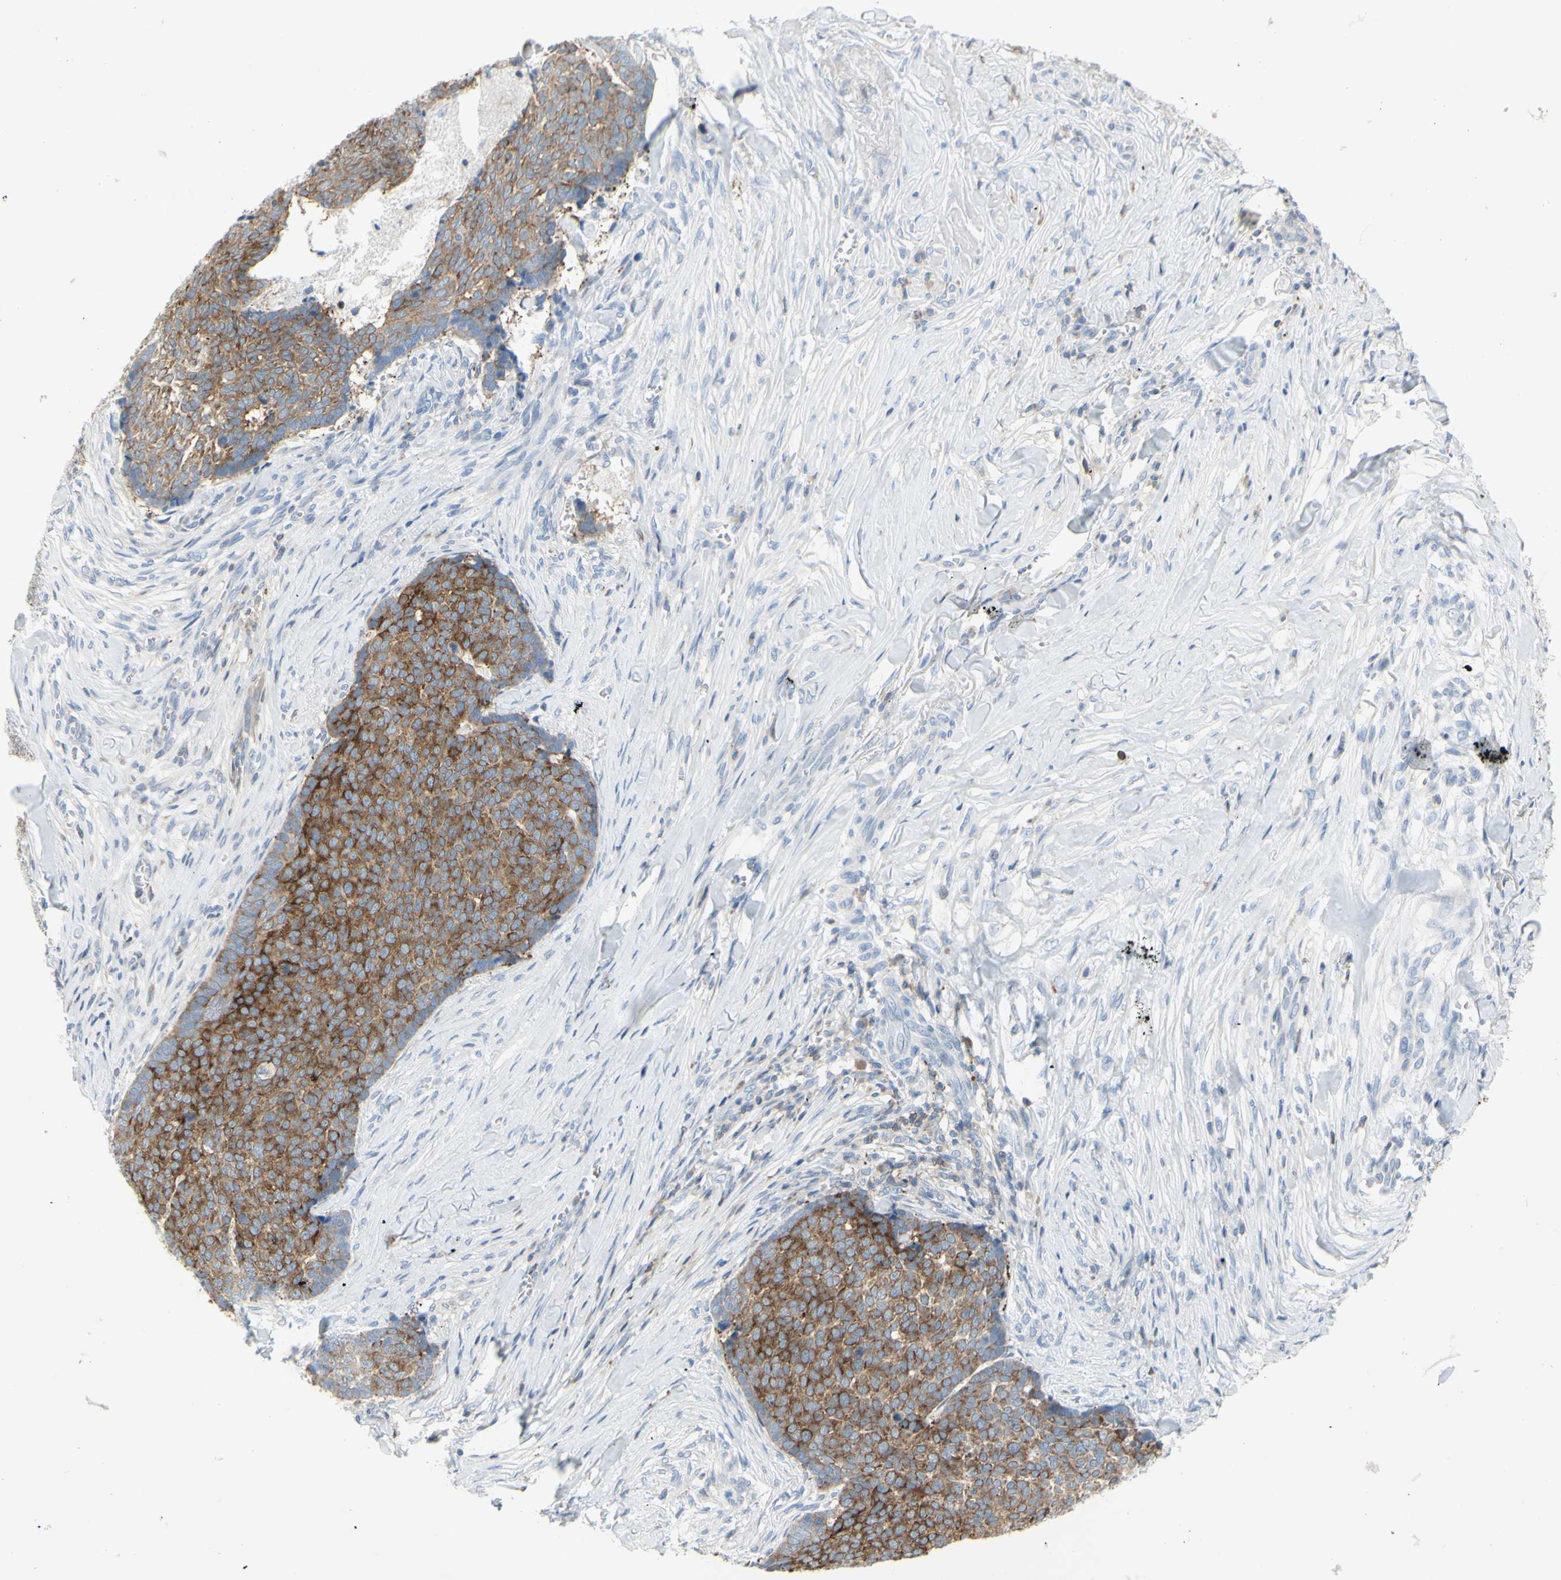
{"staining": {"intensity": "moderate", "quantity": ">75%", "location": "cytoplasmic/membranous"}, "tissue": "skin cancer", "cell_type": "Tumor cells", "image_type": "cancer", "snomed": [{"axis": "morphology", "description": "Basal cell carcinoma"}, {"axis": "topography", "description": "Skin"}], "caption": "Basal cell carcinoma (skin) stained with a protein marker displays moderate staining in tumor cells.", "gene": "MUC1", "patient": {"sex": "male", "age": 84}}